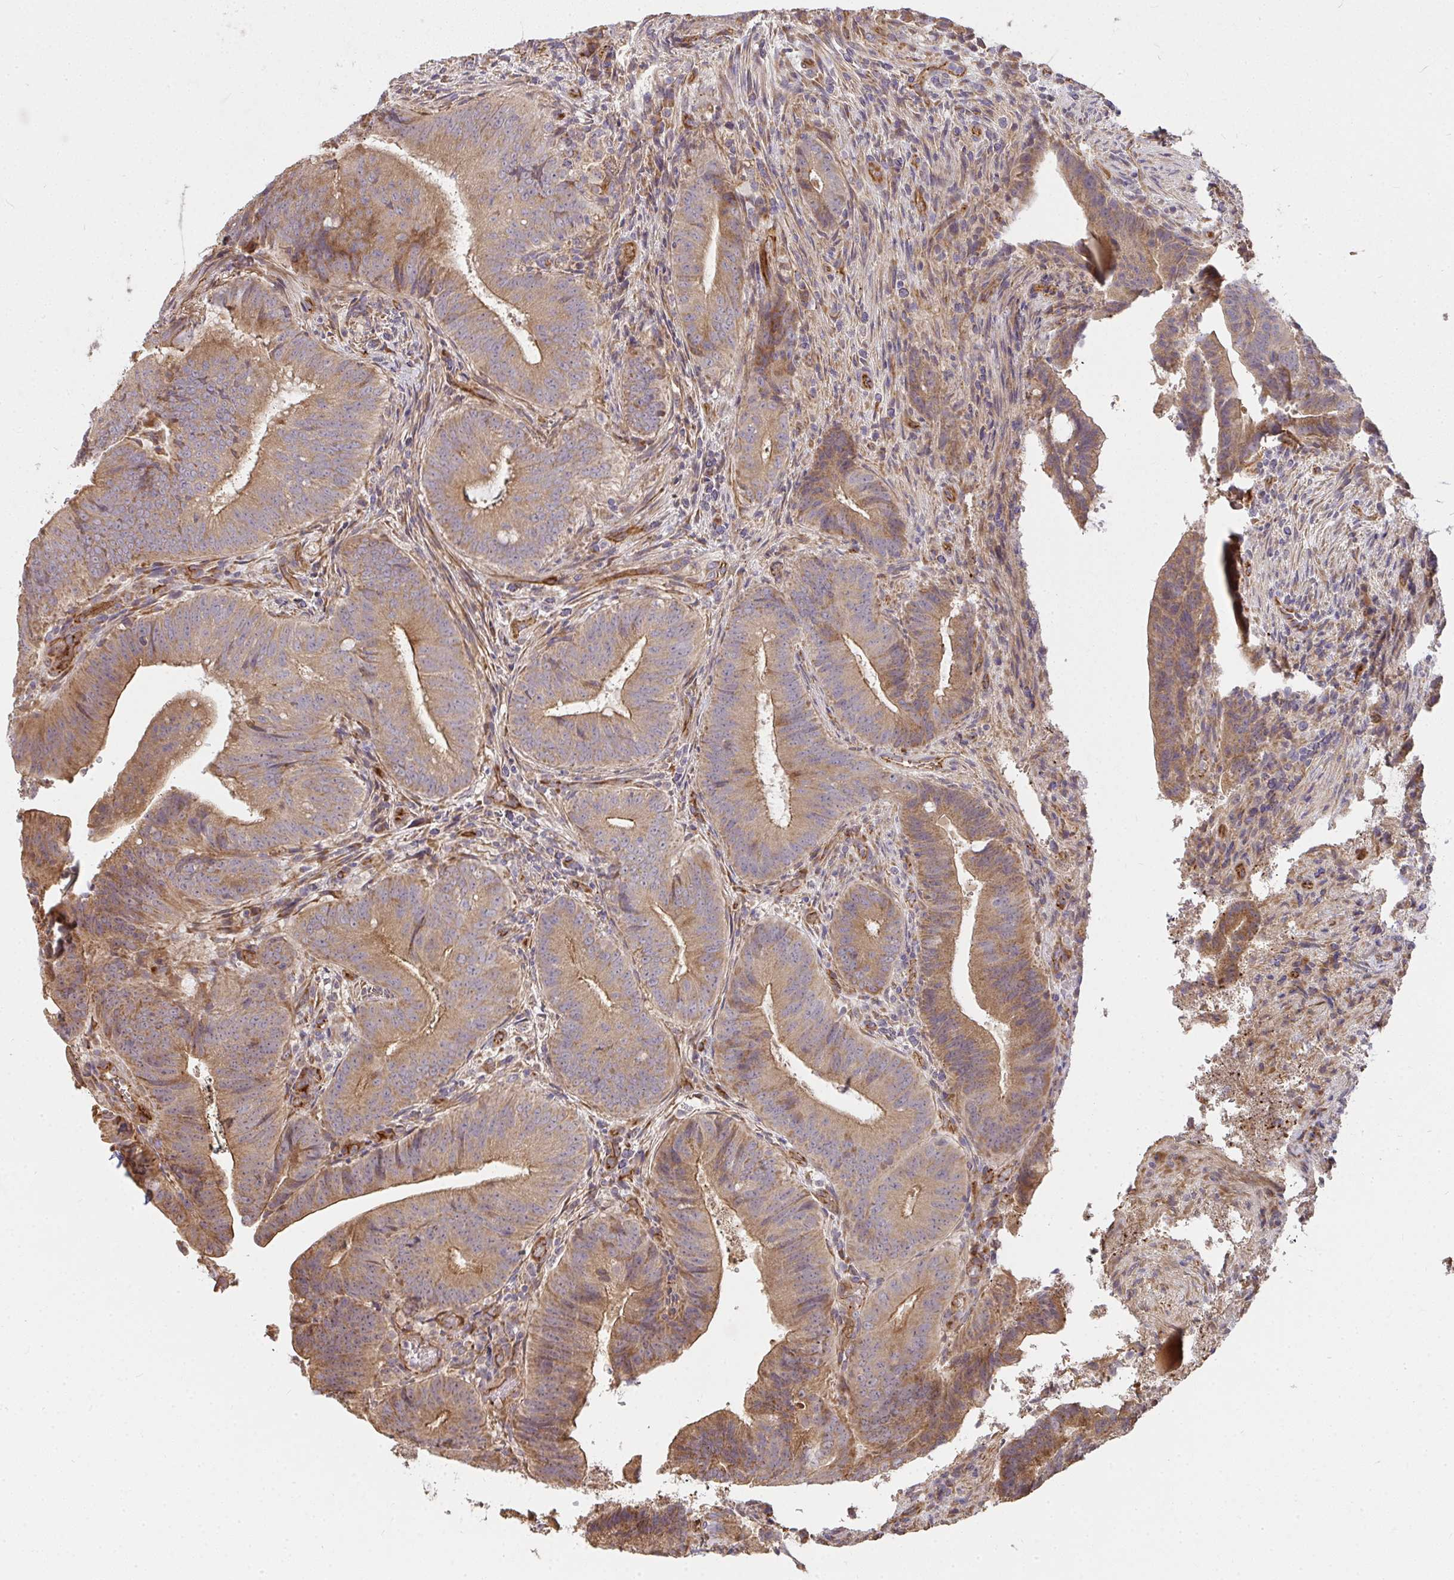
{"staining": {"intensity": "moderate", "quantity": ">75%", "location": "cytoplasmic/membranous"}, "tissue": "colorectal cancer", "cell_type": "Tumor cells", "image_type": "cancer", "snomed": [{"axis": "morphology", "description": "Adenocarcinoma, NOS"}, {"axis": "topography", "description": "Colon"}], "caption": "Immunohistochemical staining of human adenocarcinoma (colorectal) reveals moderate cytoplasmic/membranous protein expression in about >75% of tumor cells.", "gene": "B4GALT6", "patient": {"sex": "female", "age": 43}}